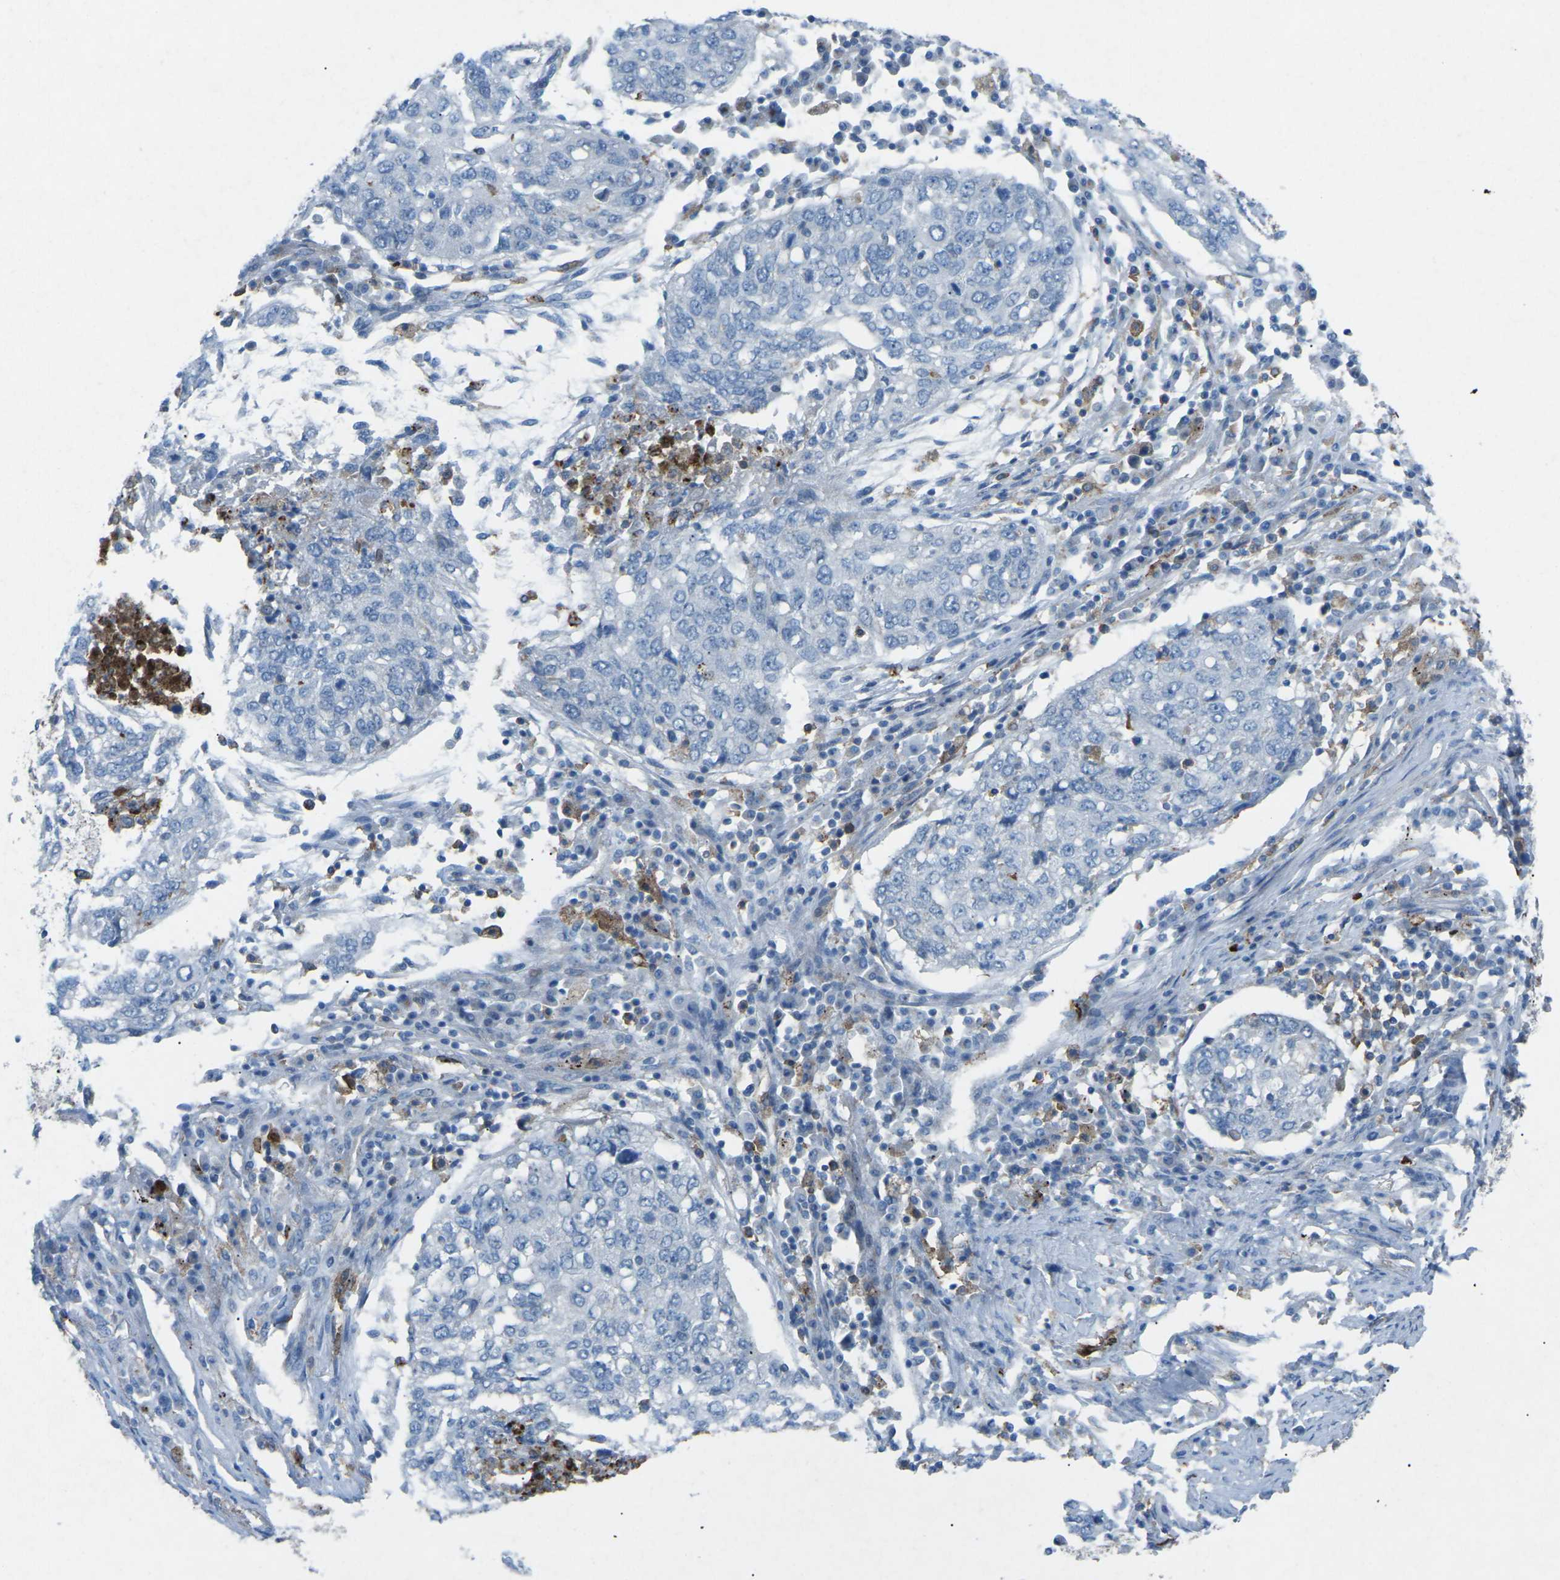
{"staining": {"intensity": "negative", "quantity": "none", "location": "none"}, "tissue": "lung cancer", "cell_type": "Tumor cells", "image_type": "cancer", "snomed": [{"axis": "morphology", "description": "Squamous cell carcinoma, NOS"}, {"axis": "topography", "description": "Lung"}], "caption": "IHC image of lung cancer (squamous cell carcinoma) stained for a protein (brown), which exhibits no expression in tumor cells.", "gene": "STK11", "patient": {"sex": "female", "age": 63}}